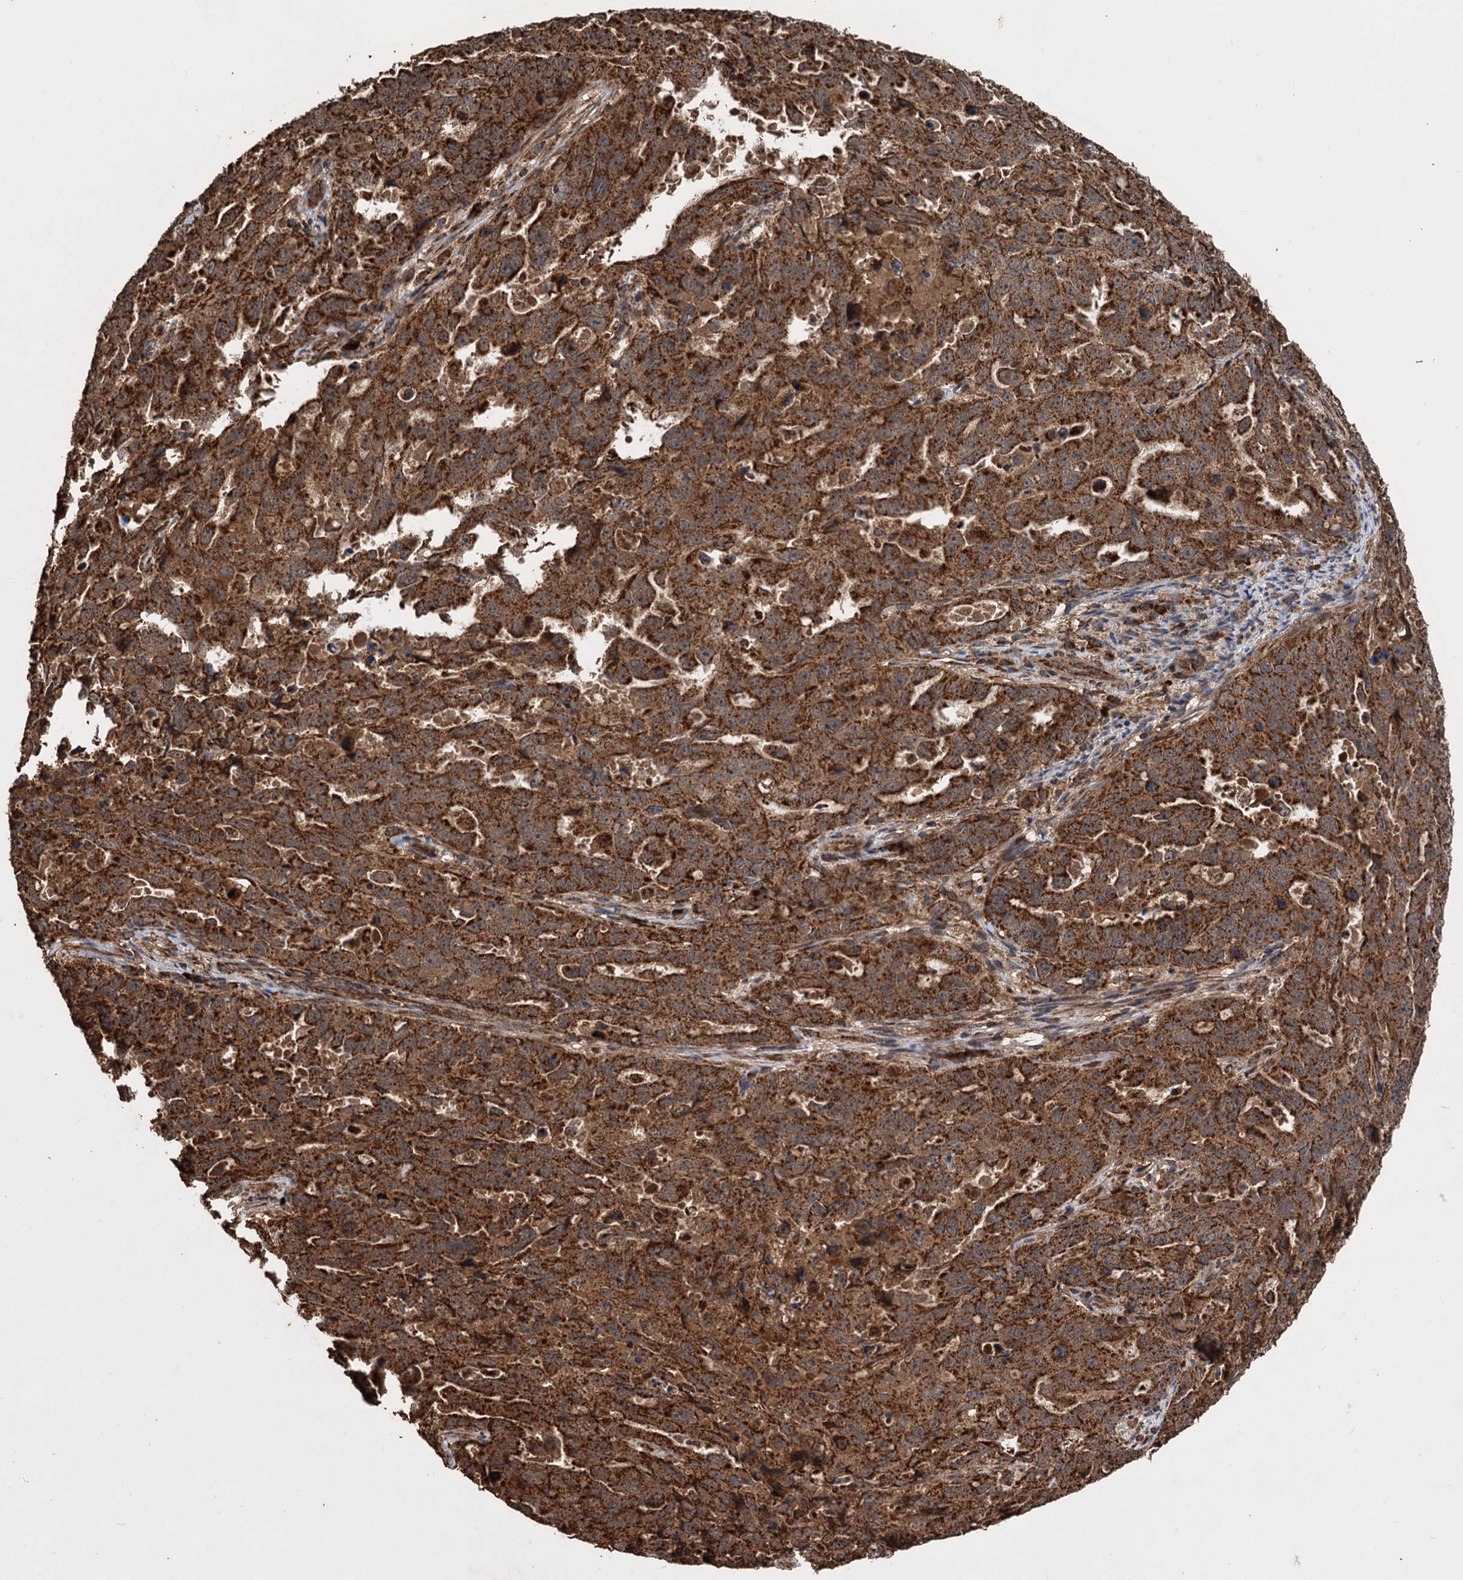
{"staining": {"intensity": "strong", "quantity": ">75%", "location": "cytoplasmic/membranous"}, "tissue": "endometrial cancer", "cell_type": "Tumor cells", "image_type": "cancer", "snomed": [{"axis": "morphology", "description": "Adenocarcinoma, NOS"}, {"axis": "topography", "description": "Endometrium"}], "caption": "Immunohistochemical staining of endometrial cancer (adenocarcinoma) reveals high levels of strong cytoplasmic/membranous protein expression in about >75% of tumor cells.", "gene": "IPO4", "patient": {"sex": "female", "age": 65}}